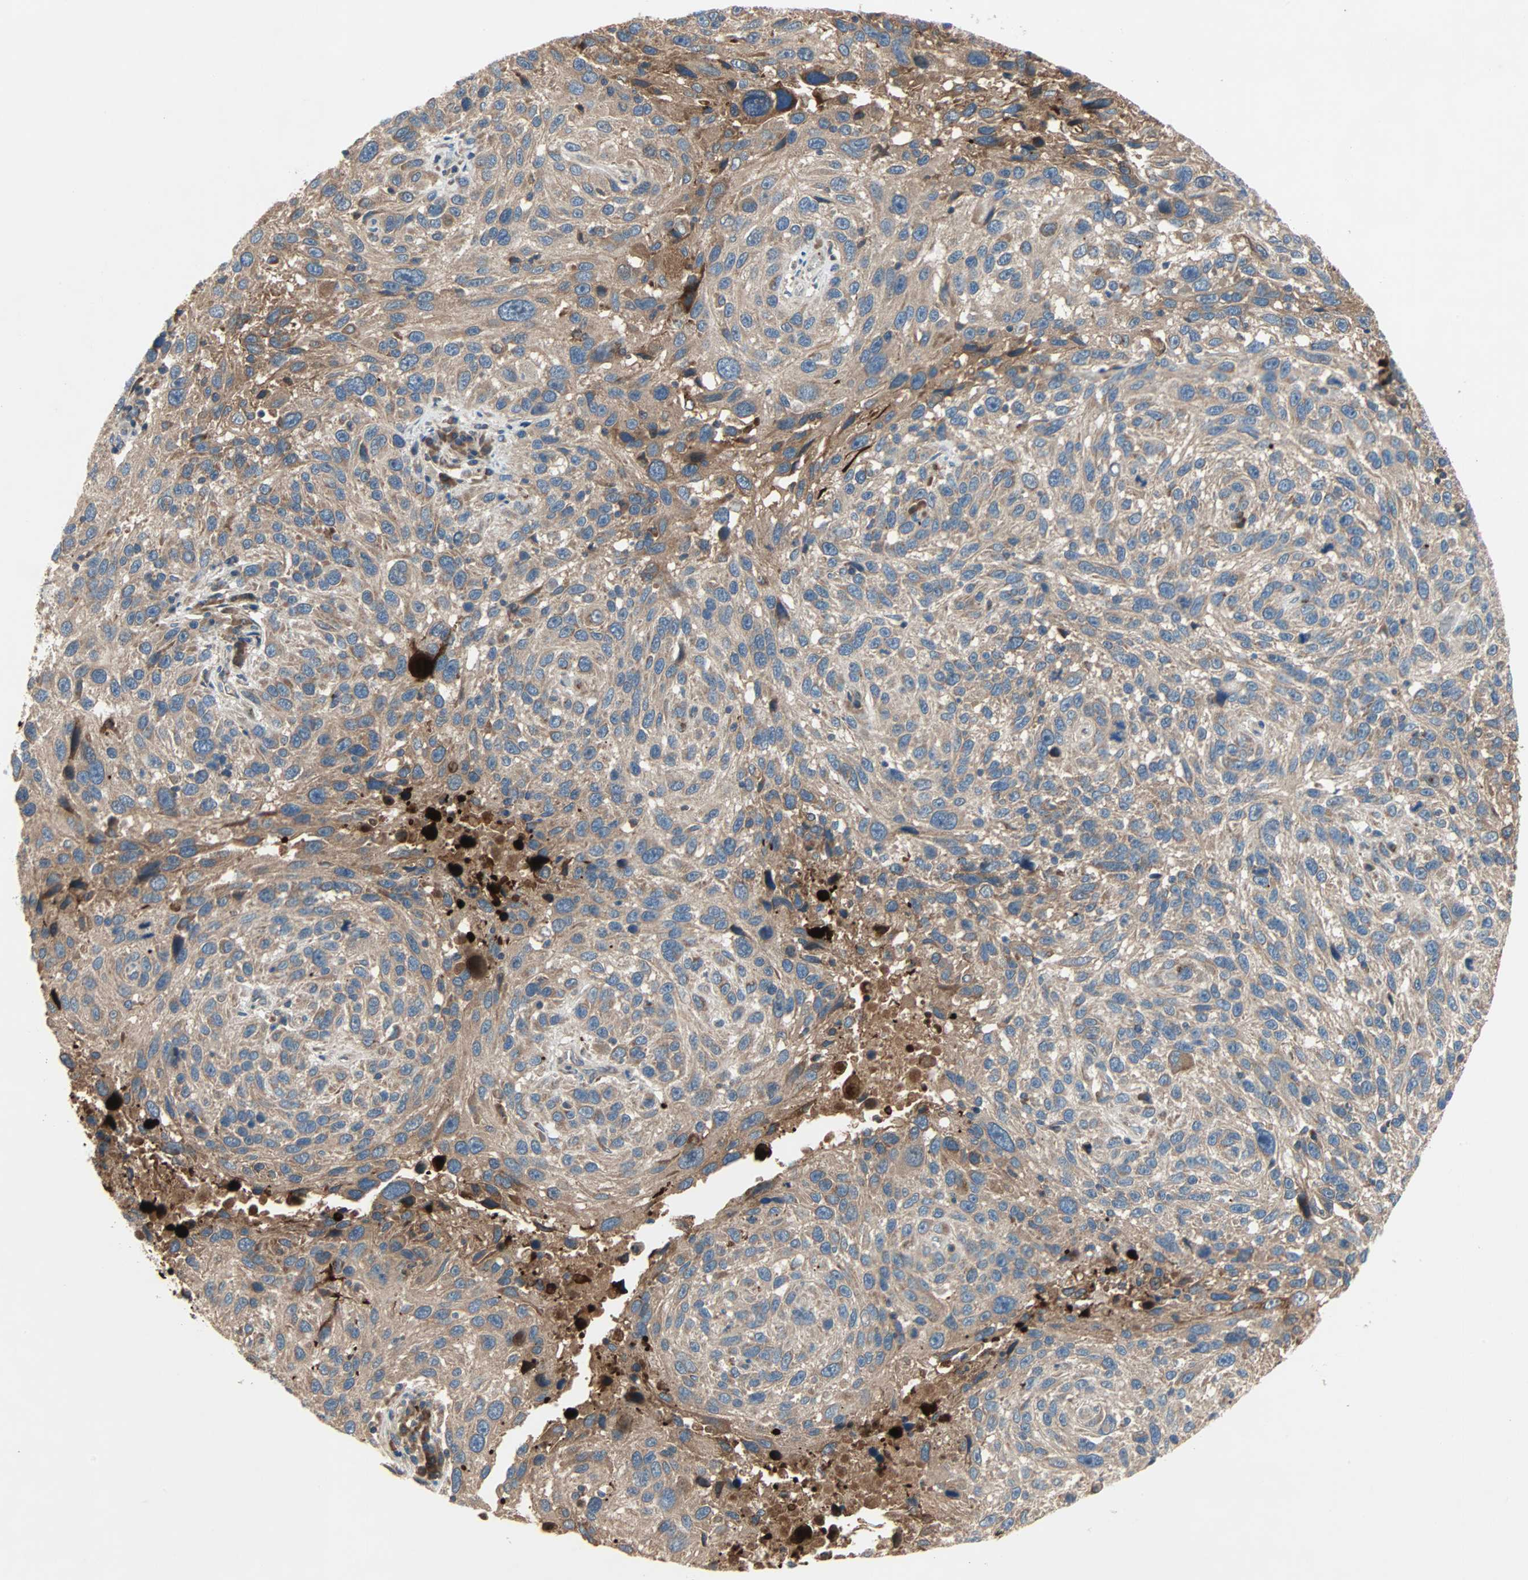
{"staining": {"intensity": "moderate", "quantity": ">75%", "location": "cytoplasmic/membranous"}, "tissue": "melanoma", "cell_type": "Tumor cells", "image_type": "cancer", "snomed": [{"axis": "morphology", "description": "Malignant melanoma, NOS"}, {"axis": "topography", "description": "Skin"}], "caption": "Melanoma stained with a brown dye shows moderate cytoplasmic/membranous positive staining in approximately >75% of tumor cells.", "gene": "XYLT1", "patient": {"sex": "male", "age": 53}}